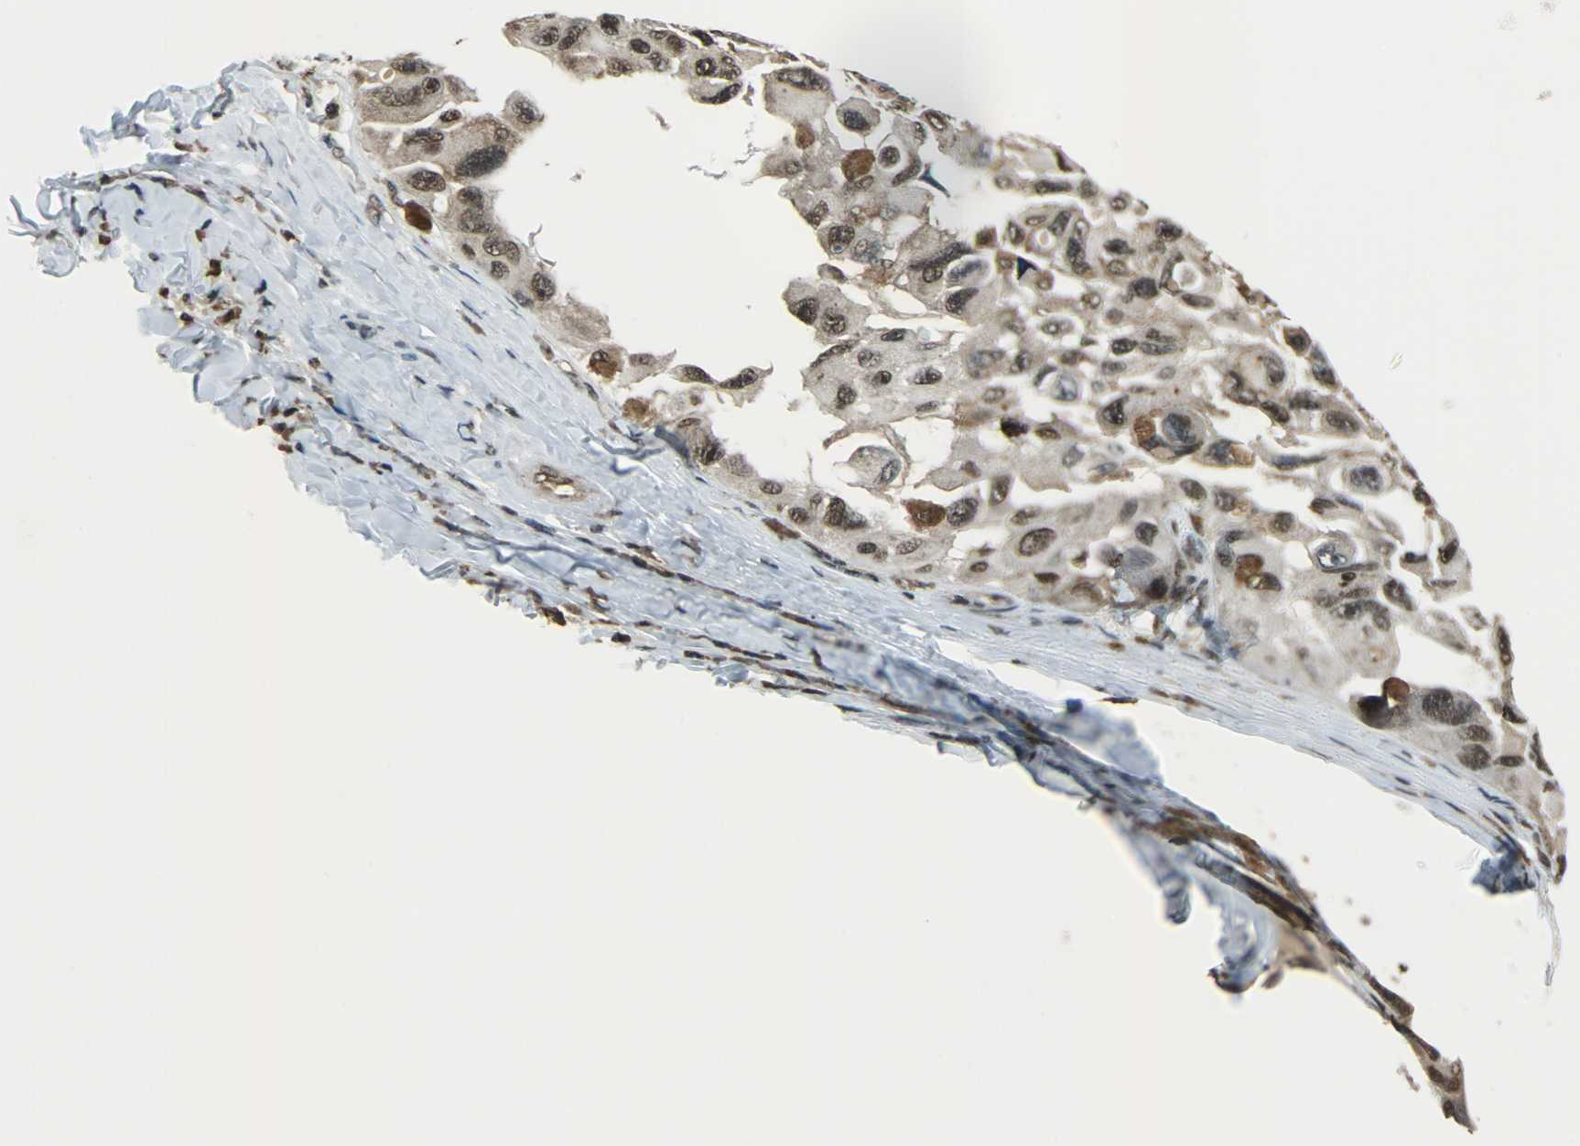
{"staining": {"intensity": "moderate", "quantity": ">75%", "location": "nuclear"}, "tissue": "melanoma", "cell_type": "Tumor cells", "image_type": "cancer", "snomed": [{"axis": "morphology", "description": "Malignant melanoma, NOS"}, {"axis": "topography", "description": "Skin"}], "caption": "Human melanoma stained with a brown dye demonstrates moderate nuclear positive staining in approximately >75% of tumor cells.", "gene": "REST", "patient": {"sex": "female", "age": 73}}